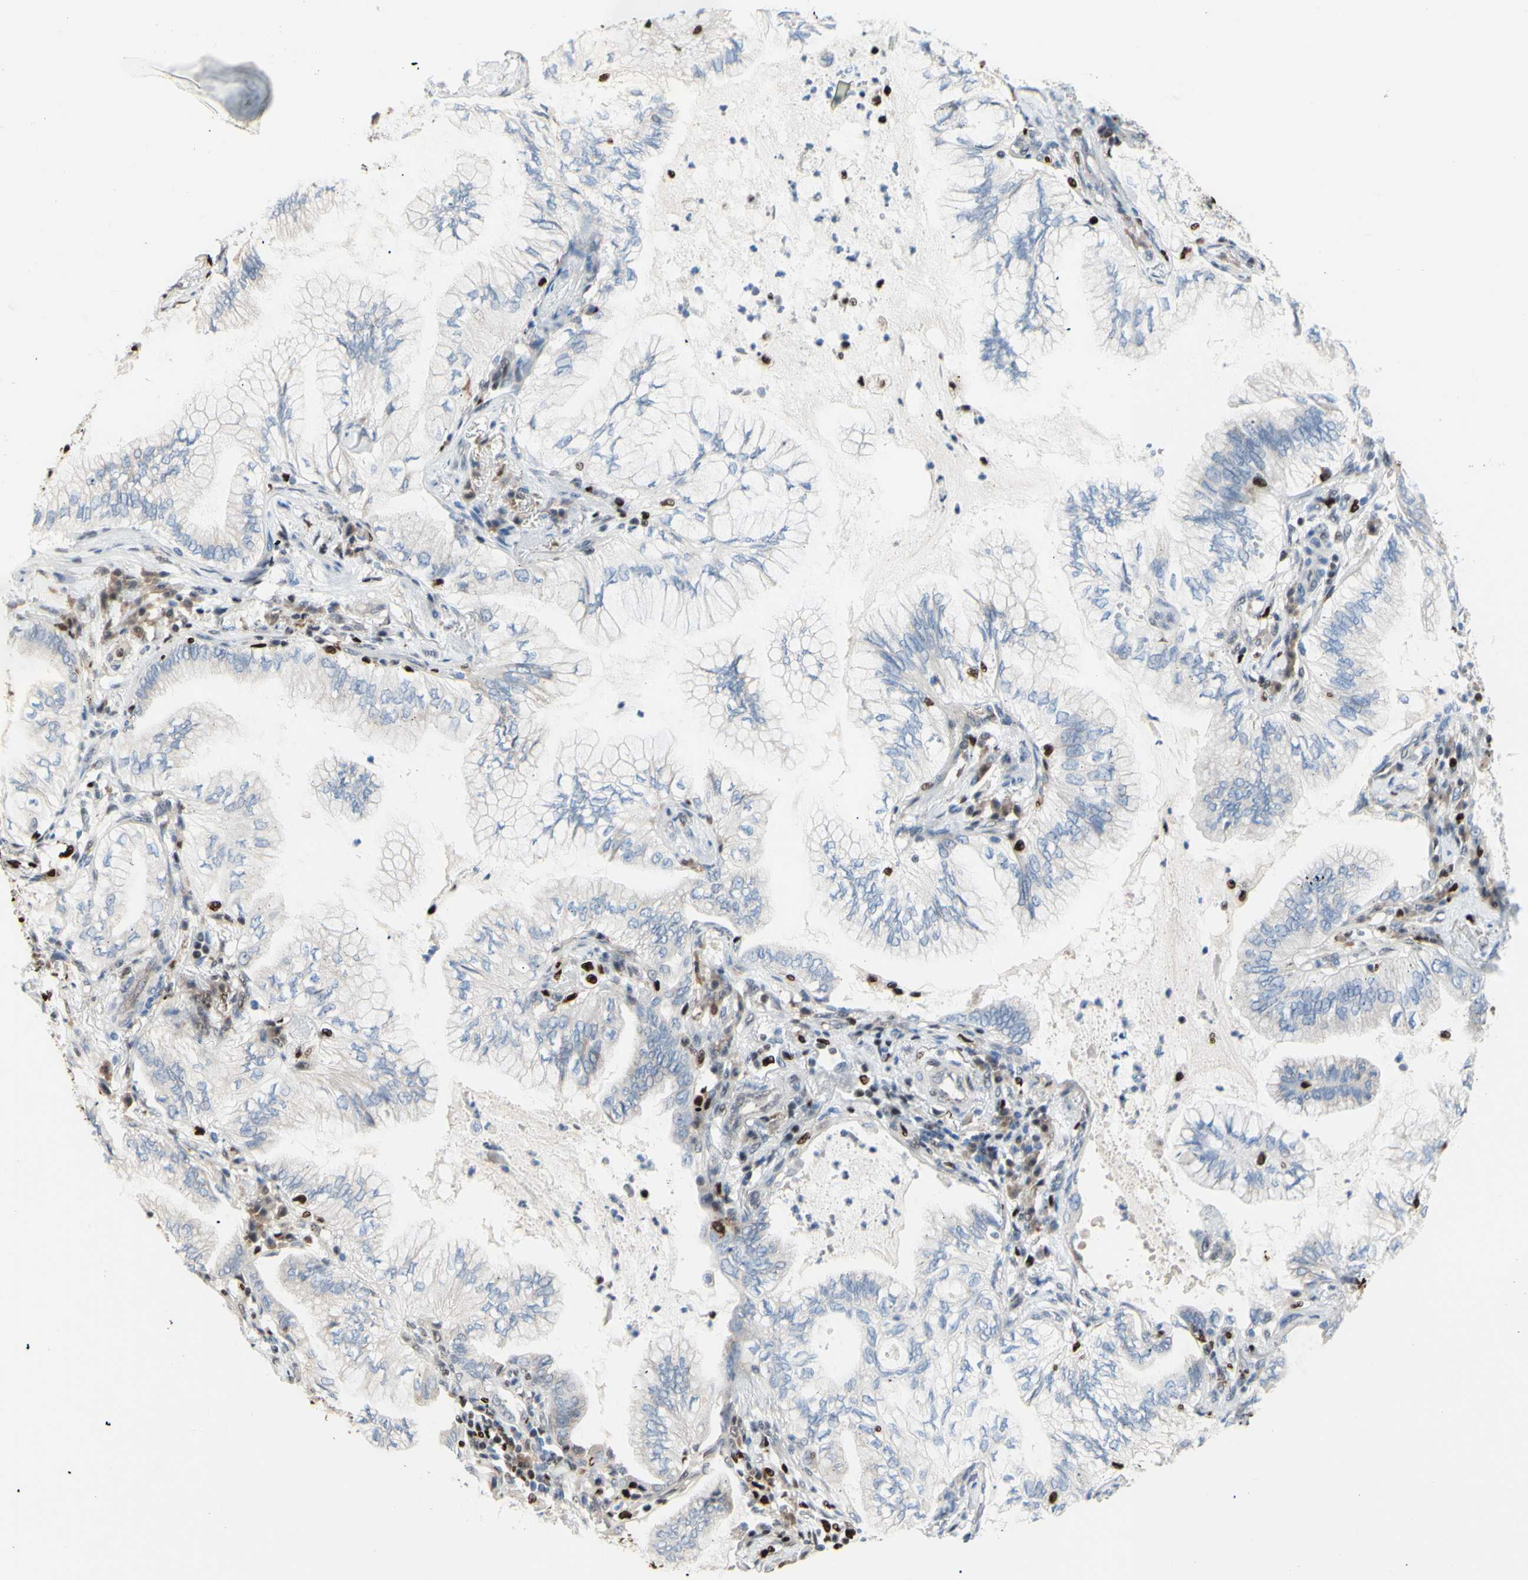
{"staining": {"intensity": "weak", "quantity": "<25%", "location": "cytoplasmic/membranous"}, "tissue": "lung cancer", "cell_type": "Tumor cells", "image_type": "cancer", "snomed": [{"axis": "morphology", "description": "Normal tissue, NOS"}, {"axis": "morphology", "description": "Adenocarcinoma, NOS"}, {"axis": "topography", "description": "Bronchus"}, {"axis": "topography", "description": "Lung"}], "caption": "Lung cancer was stained to show a protein in brown. There is no significant positivity in tumor cells. (DAB IHC with hematoxylin counter stain).", "gene": "EED", "patient": {"sex": "female", "age": 70}}